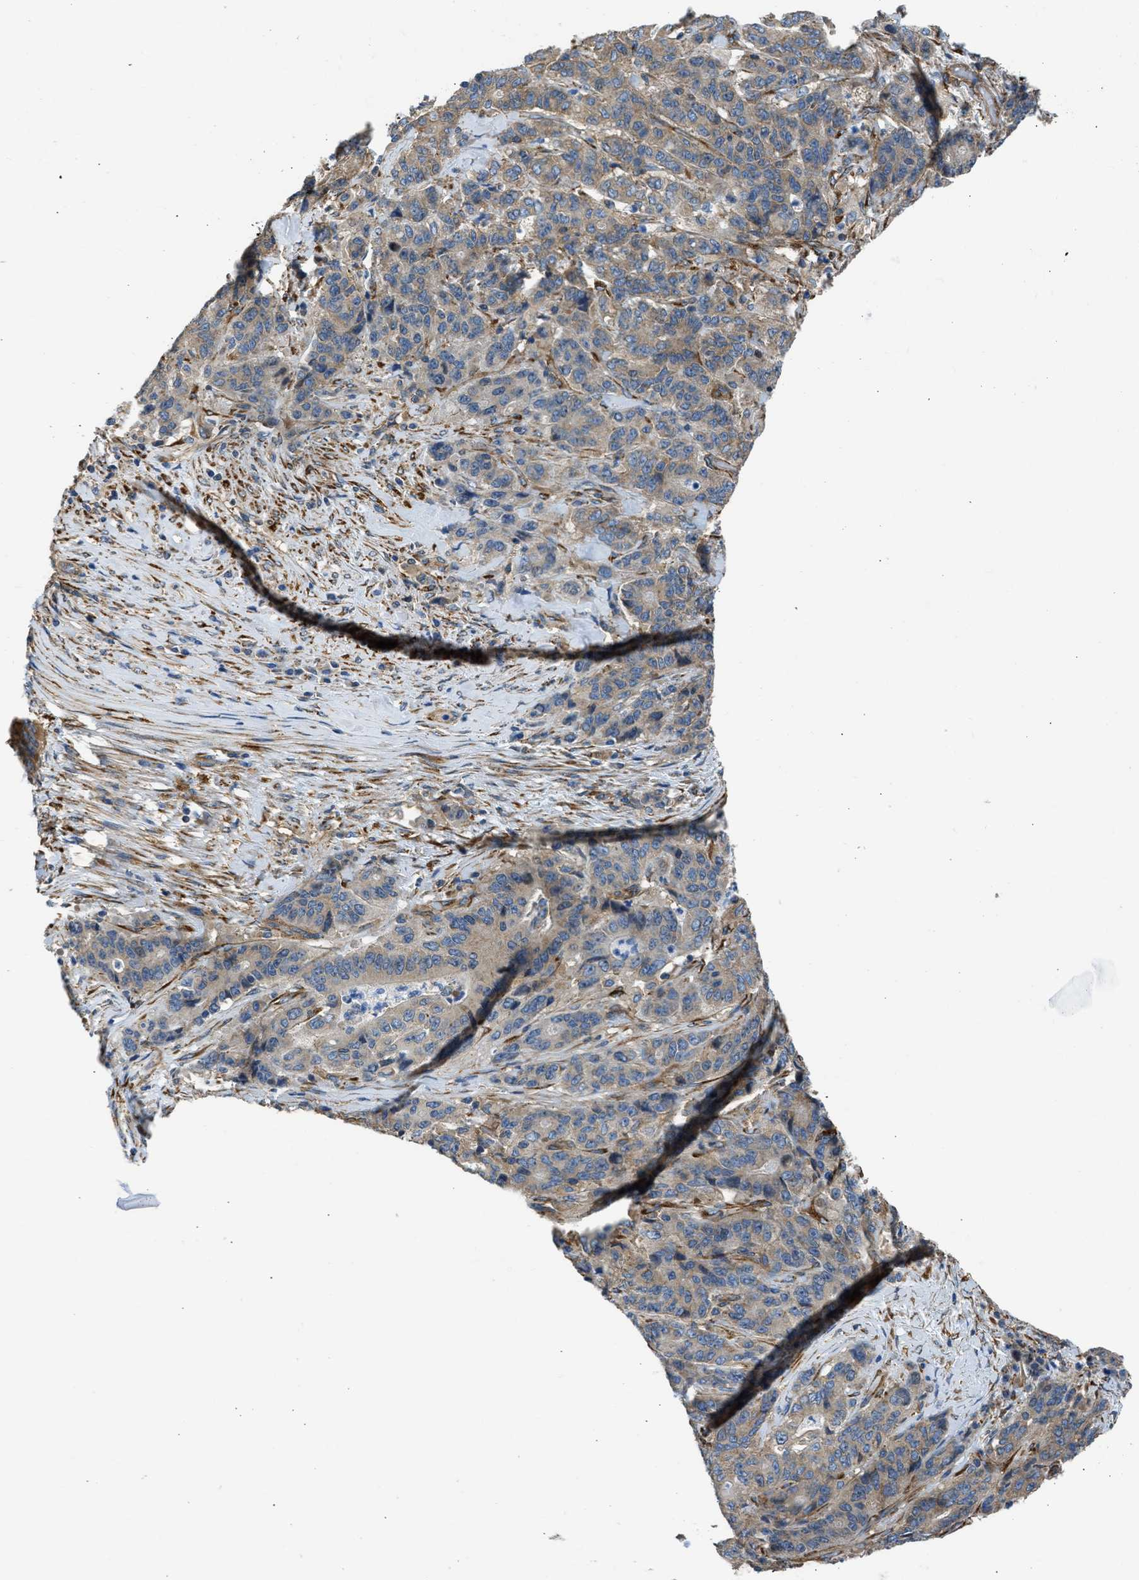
{"staining": {"intensity": "weak", "quantity": ">75%", "location": "cytoplasmic/membranous"}, "tissue": "stomach cancer", "cell_type": "Tumor cells", "image_type": "cancer", "snomed": [{"axis": "morphology", "description": "Adenocarcinoma, NOS"}, {"axis": "topography", "description": "Stomach"}], "caption": "A brown stain highlights weak cytoplasmic/membranous expression of a protein in adenocarcinoma (stomach) tumor cells.", "gene": "SEPTIN2", "patient": {"sex": "female", "age": 73}}